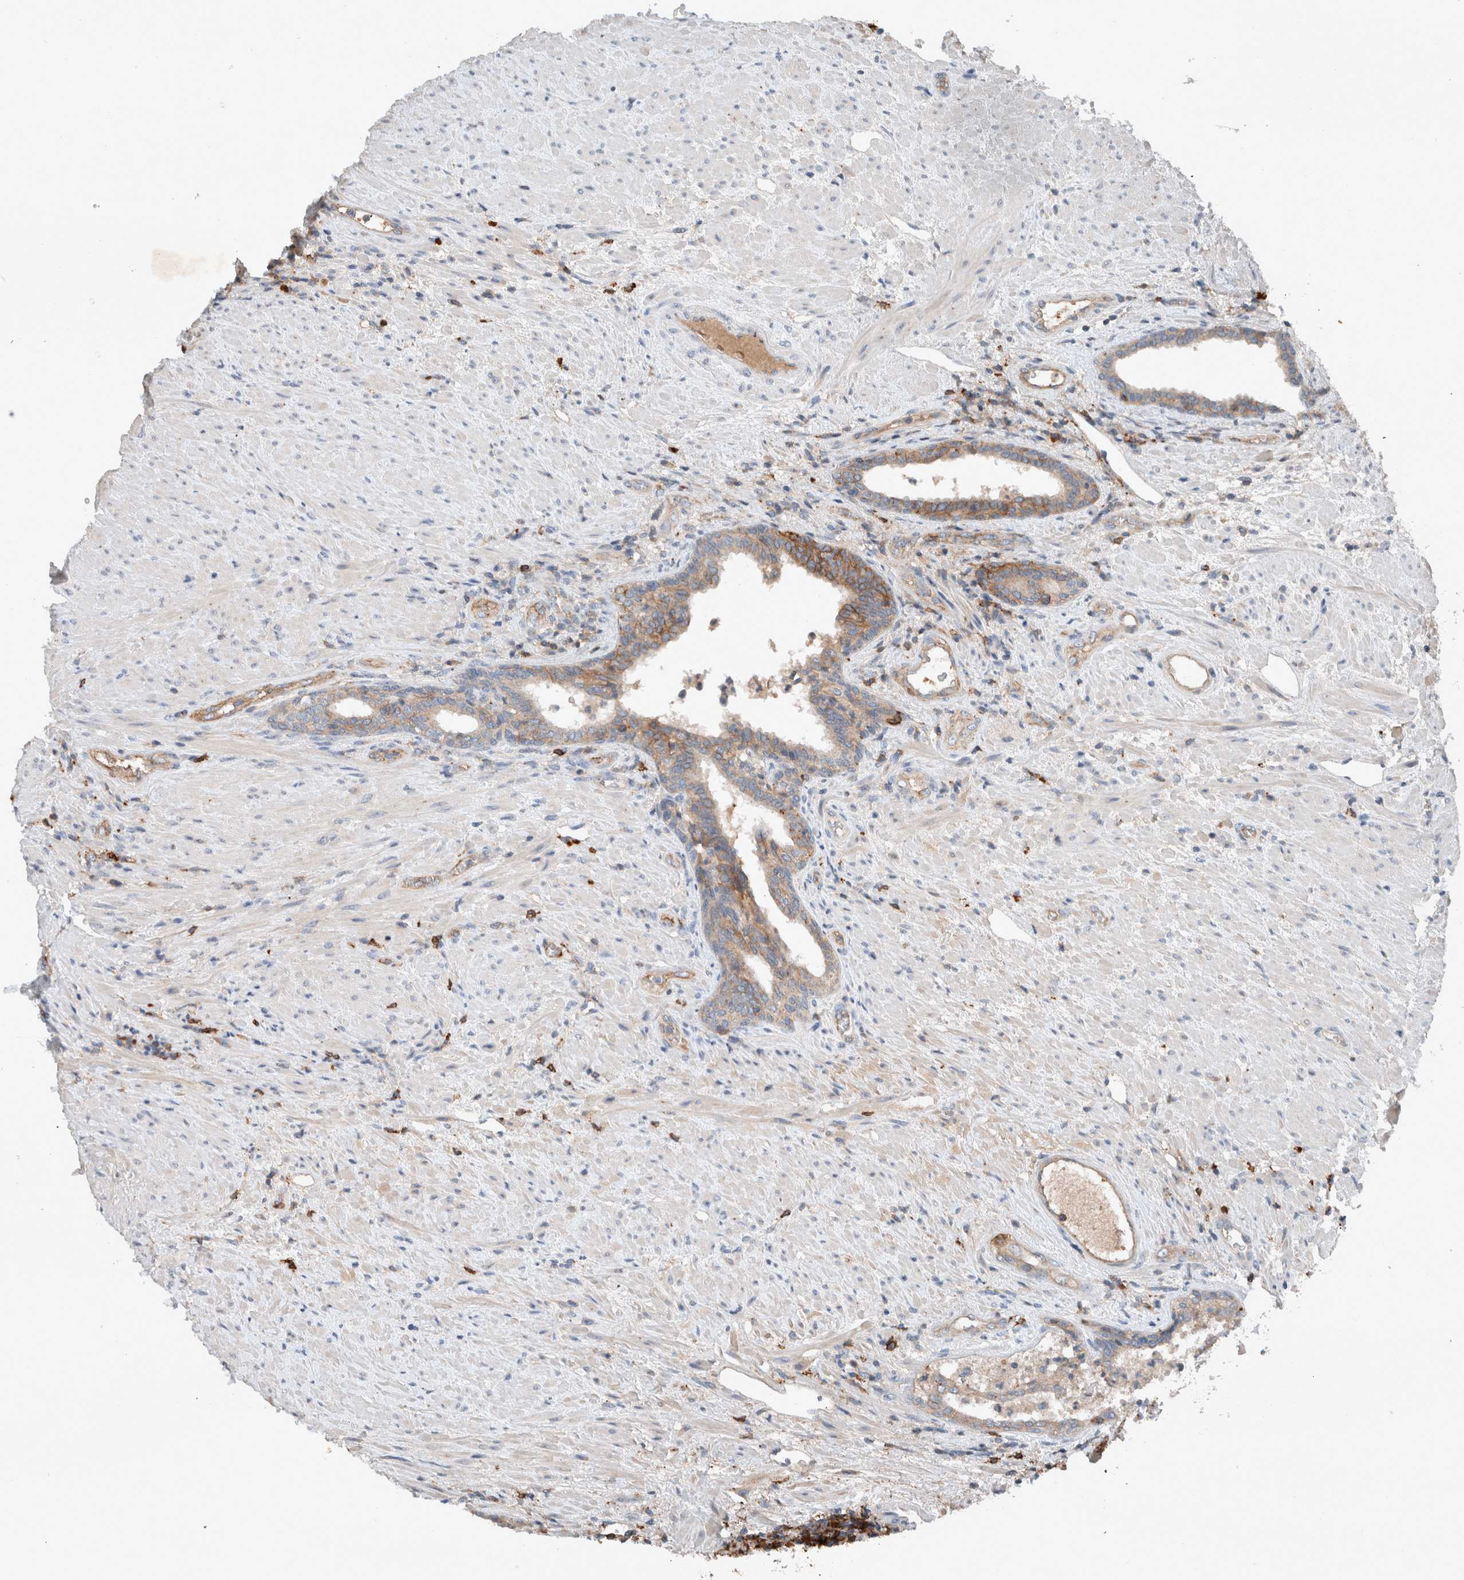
{"staining": {"intensity": "moderate", "quantity": "<25%", "location": "cytoplasmic/membranous"}, "tissue": "prostate", "cell_type": "Glandular cells", "image_type": "normal", "snomed": [{"axis": "morphology", "description": "Normal tissue, NOS"}, {"axis": "topography", "description": "Prostate"}], "caption": "A brown stain labels moderate cytoplasmic/membranous staining of a protein in glandular cells of unremarkable human prostate. (DAB IHC with brightfield microscopy, high magnification).", "gene": "UGCG", "patient": {"sex": "male", "age": 76}}